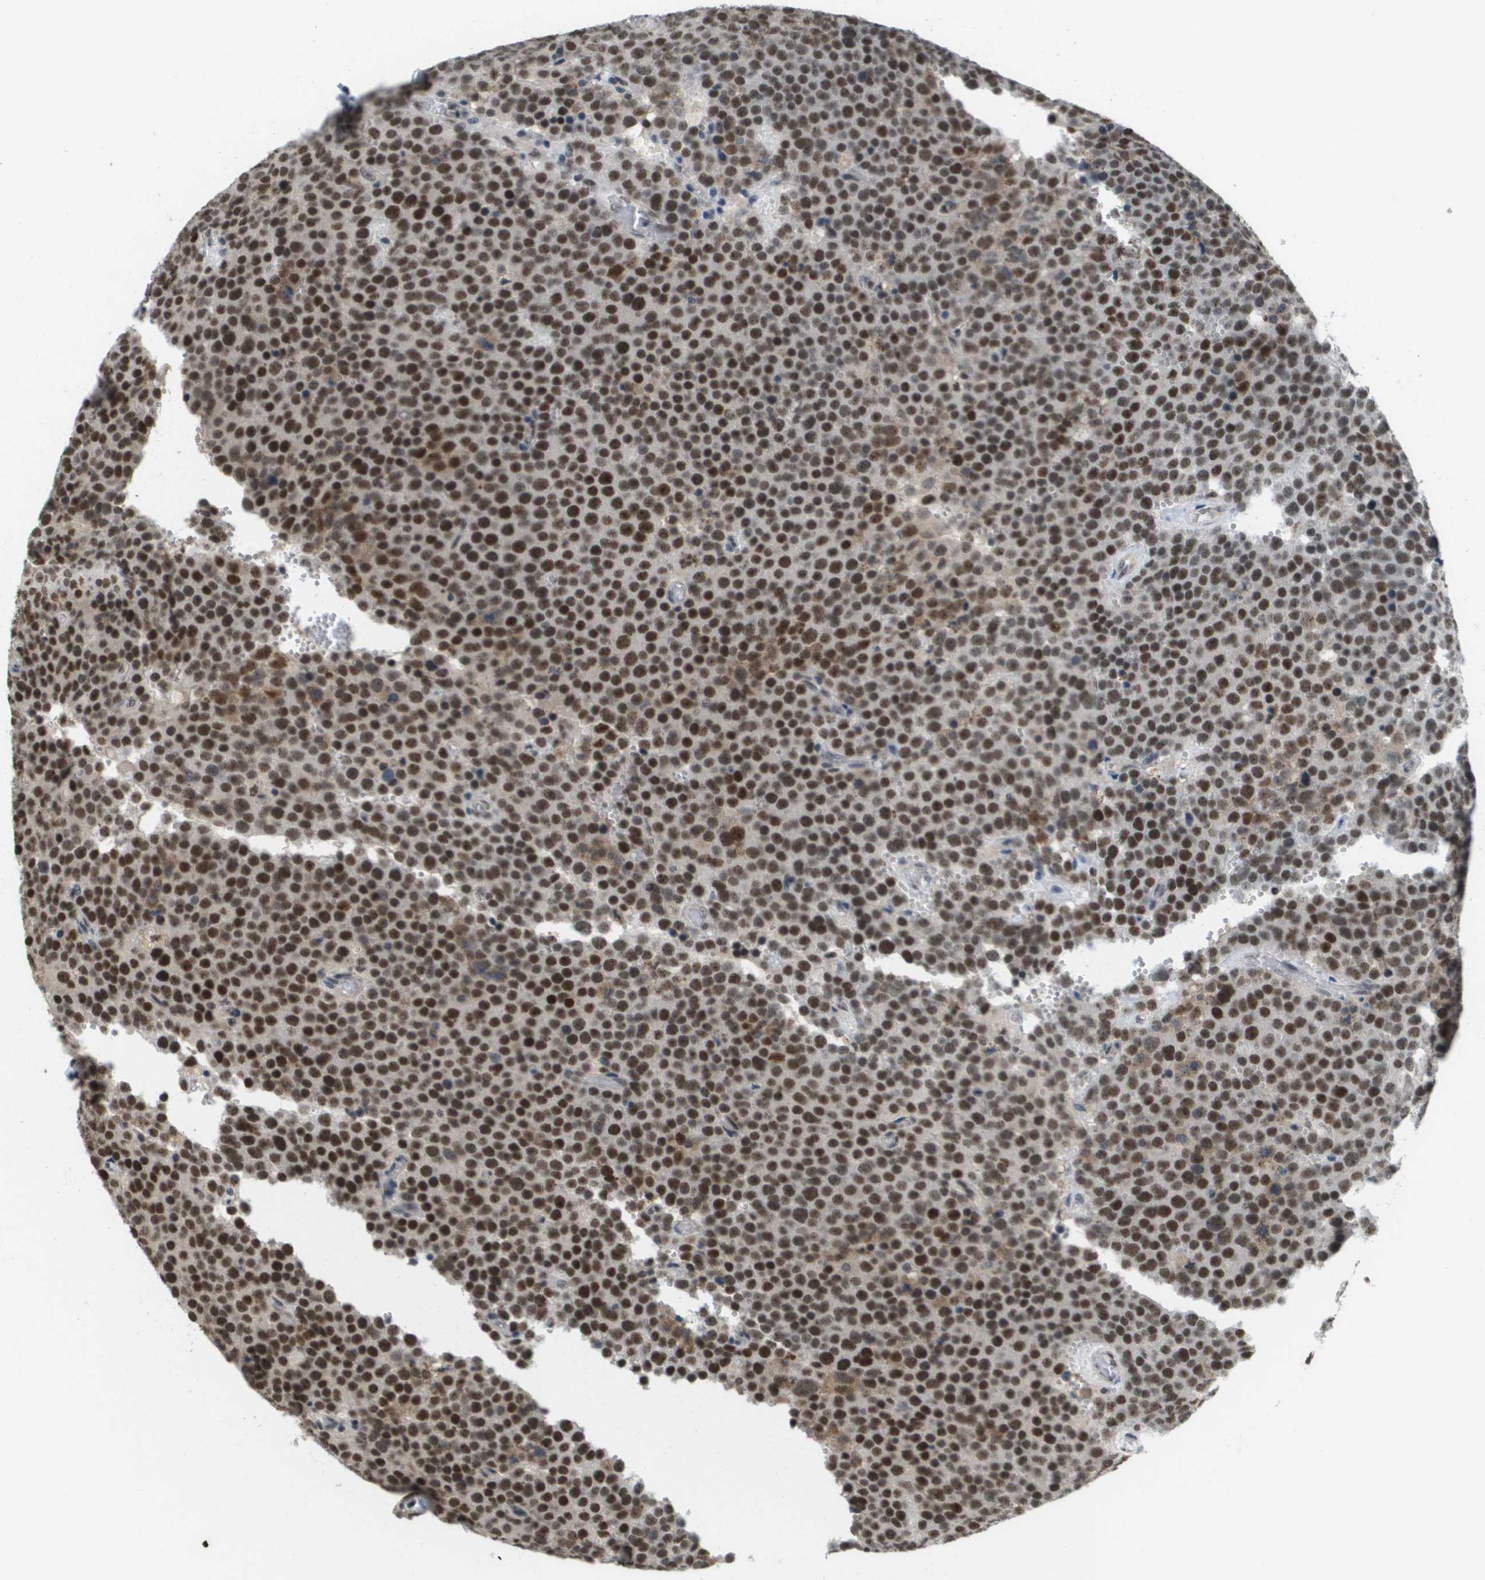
{"staining": {"intensity": "strong", "quantity": ">75%", "location": "nuclear"}, "tissue": "testis cancer", "cell_type": "Tumor cells", "image_type": "cancer", "snomed": [{"axis": "morphology", "description": "Normal tissue, NOS"}, {"axis": "morphology", "description": "Seminoma, NOS"}, {"axis": "topography", "description": "Testis"}], "caption": "A brown stain shows strong nuclear expression of a protein in seminoma (testis) tumor cells. The protein is shown in brown color, while the nuclei are stained blue.", "gene": "ISY1", "patient": {"sex": "male", "age": 71}}